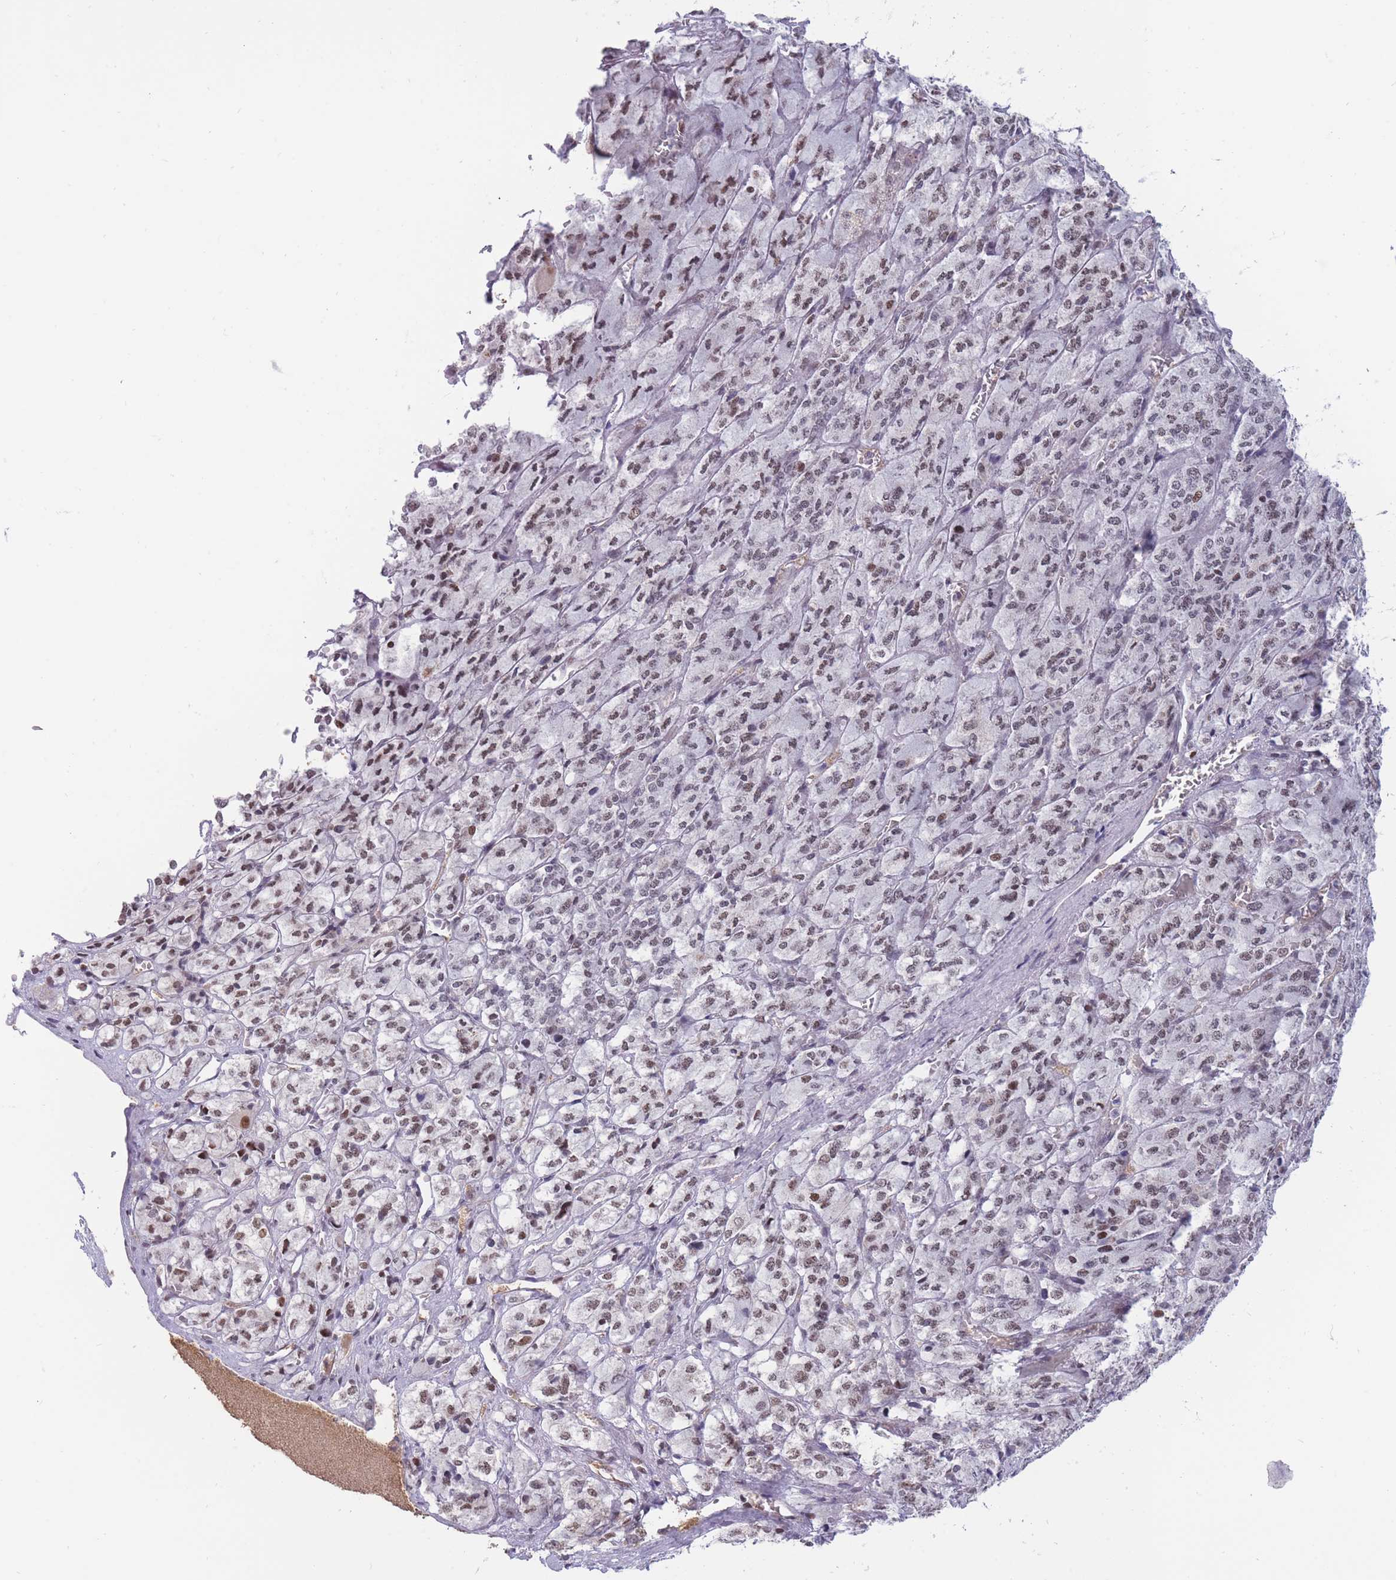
{"staining": {"intensity": "moderate", "quantity": "25%-75%", "location": "nuclear"}, "tissue": "adrenal gland", "cell_type": "Glandular cells", "image_type": "normal", "snomed": [{"axis": "morphology", "description": "Normal tissue, NOS"}, {"axis": "topography", "description": "Adrenal gland"}], "caption": "This is a photomicrograph of immunohistochemistry staining of normal adrenal gland, which shows moderate expression in the nuclear of glandular cells.", "gene": "TARBP2", "patient": {"sex": "female", "age": 41}}